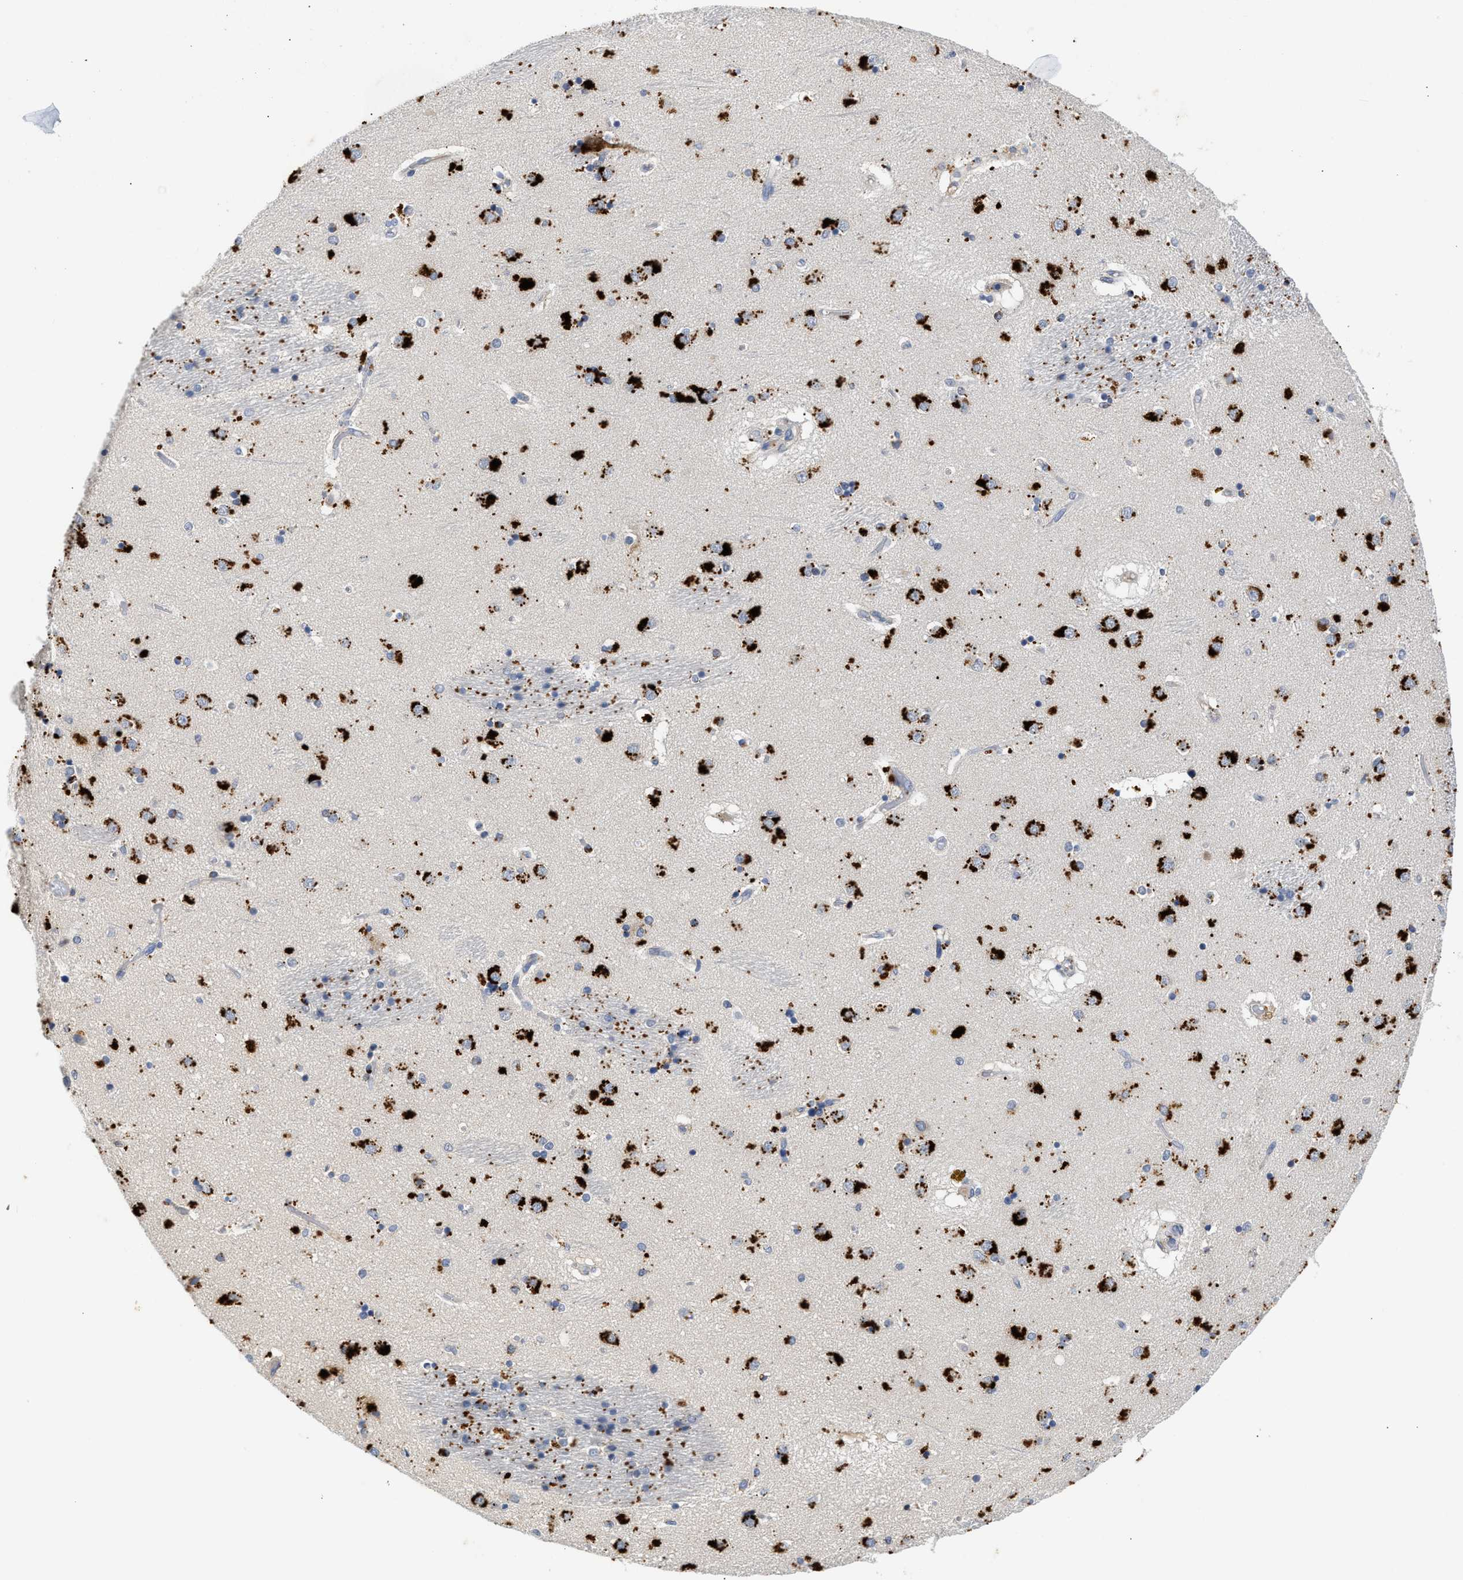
{"staining": {"intensity": "strong", "quantity": "<25%", "location": "cytoplasmic/membranous"}, "tissue": "caudate", "cell_type": "Glial cells", "image_type": "normal", "snomed": [{"axis": "morphology", "description": "Normal tissue, NOS"}, {"axis": "topography", "description": "Lateral ventricle wall"}], "caption": "DAB immunohistochemical staining of unremarkable human caudate exhibits strong cytoplasmic/membranous protein expression in about <25% of glial cells.", "gene": "PPM1L", "patient": {"sex": "male", "age": 70}}